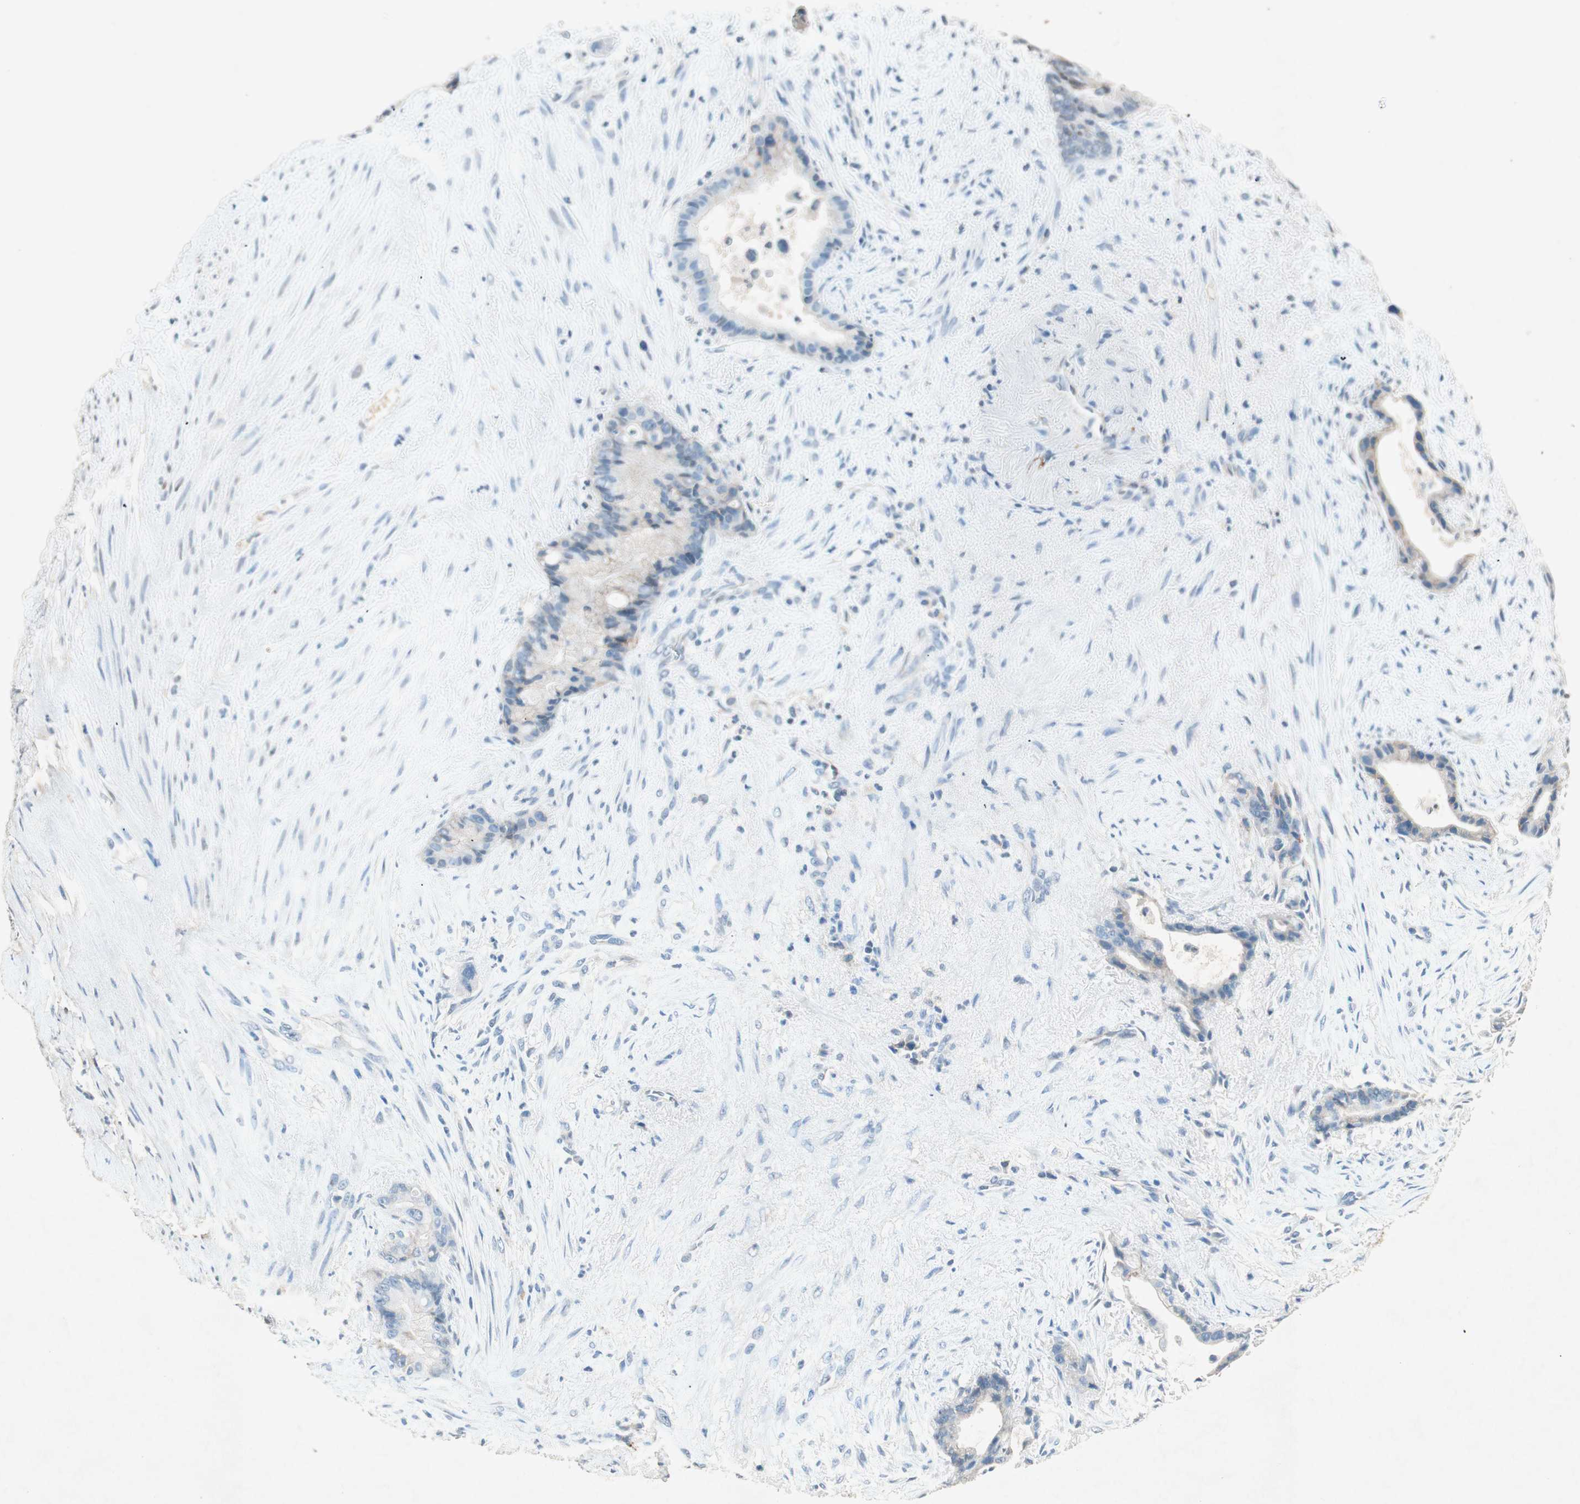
{"staining": {"intensity": "weak", "quantity": "<25%", "location": "cytoplasmic/membranous"}, "tissue": "liver cancer", "cell_type": "Tumor cells", "image_type": "cancer", "snomed": [{"axis": "morphology", "description": "Cholangiocarcinoma"}, {"axis": "topography", "description": "Liver"}], "caption": "IHC of liver cancer (cholangiocarcinoma) displays no expression in tumor cells.", "gene": "NKAIN1", "patient": {"sex": "female", "age": 55}}